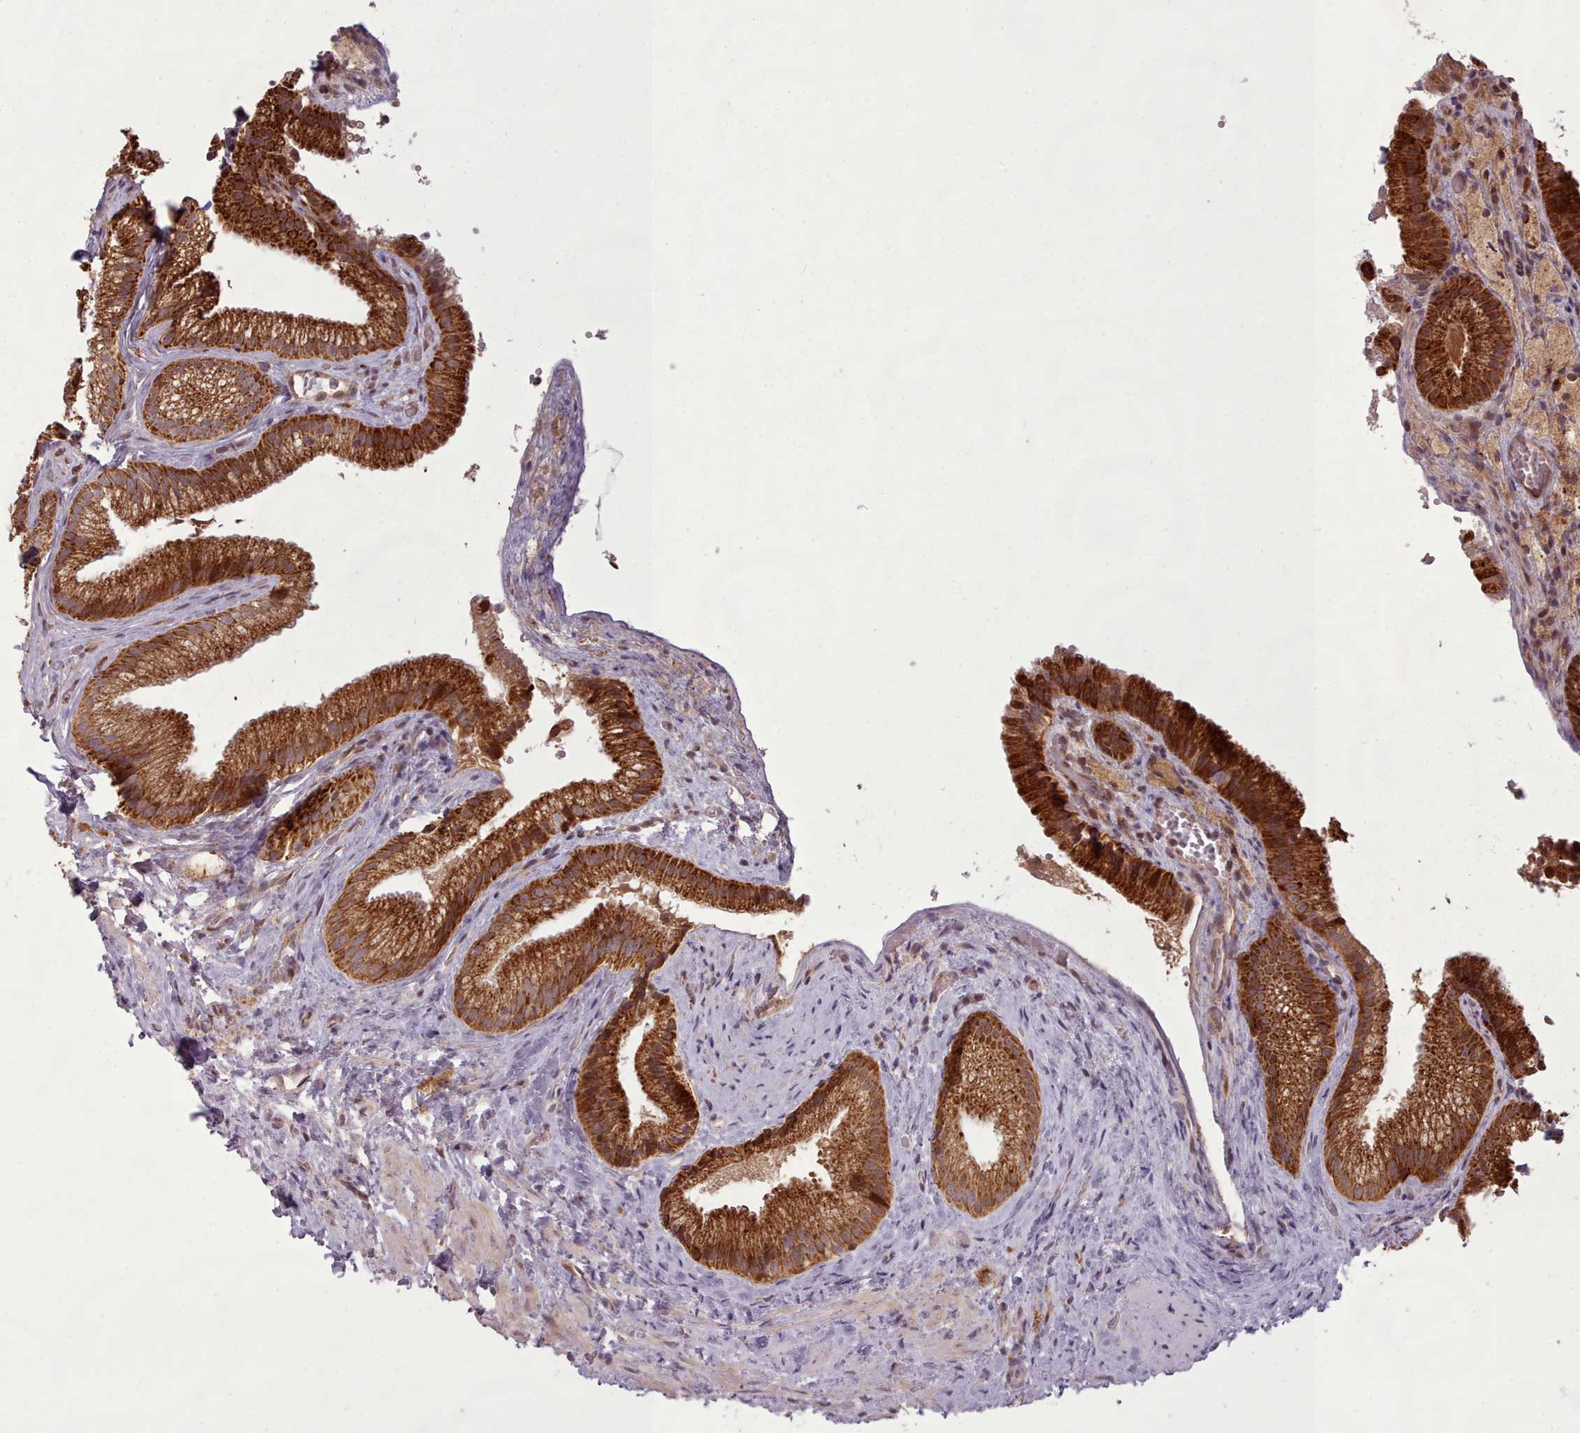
{"staining": {"intensity": "strong", "quantity": ">75%", "location": "cytoplasmic/membranous"}, "tissue": "gallbladder", "cell_type": "Glandular cells", "image_type": "normal", "snomed": [{"axis": "morphology", "description": "Normal tissue, NOS"}, {"axis": "morphology", "description": "Inflammation, NOS"}, {"axis": "topography", "description": "Gallbladder"}], "caption": "High-magnification brightfield microscopy of benign gallbladder stained with DAB (3,3'-diaminobenzidine) (brown) and counterstained with hematoxylin (blue). glandular cells exhibit strong cytoplasmic/membranous expression is identified in approximately>75% of cells.", "gene": "LGALS9B", "patient": {"sex": "male", "age": 51}}